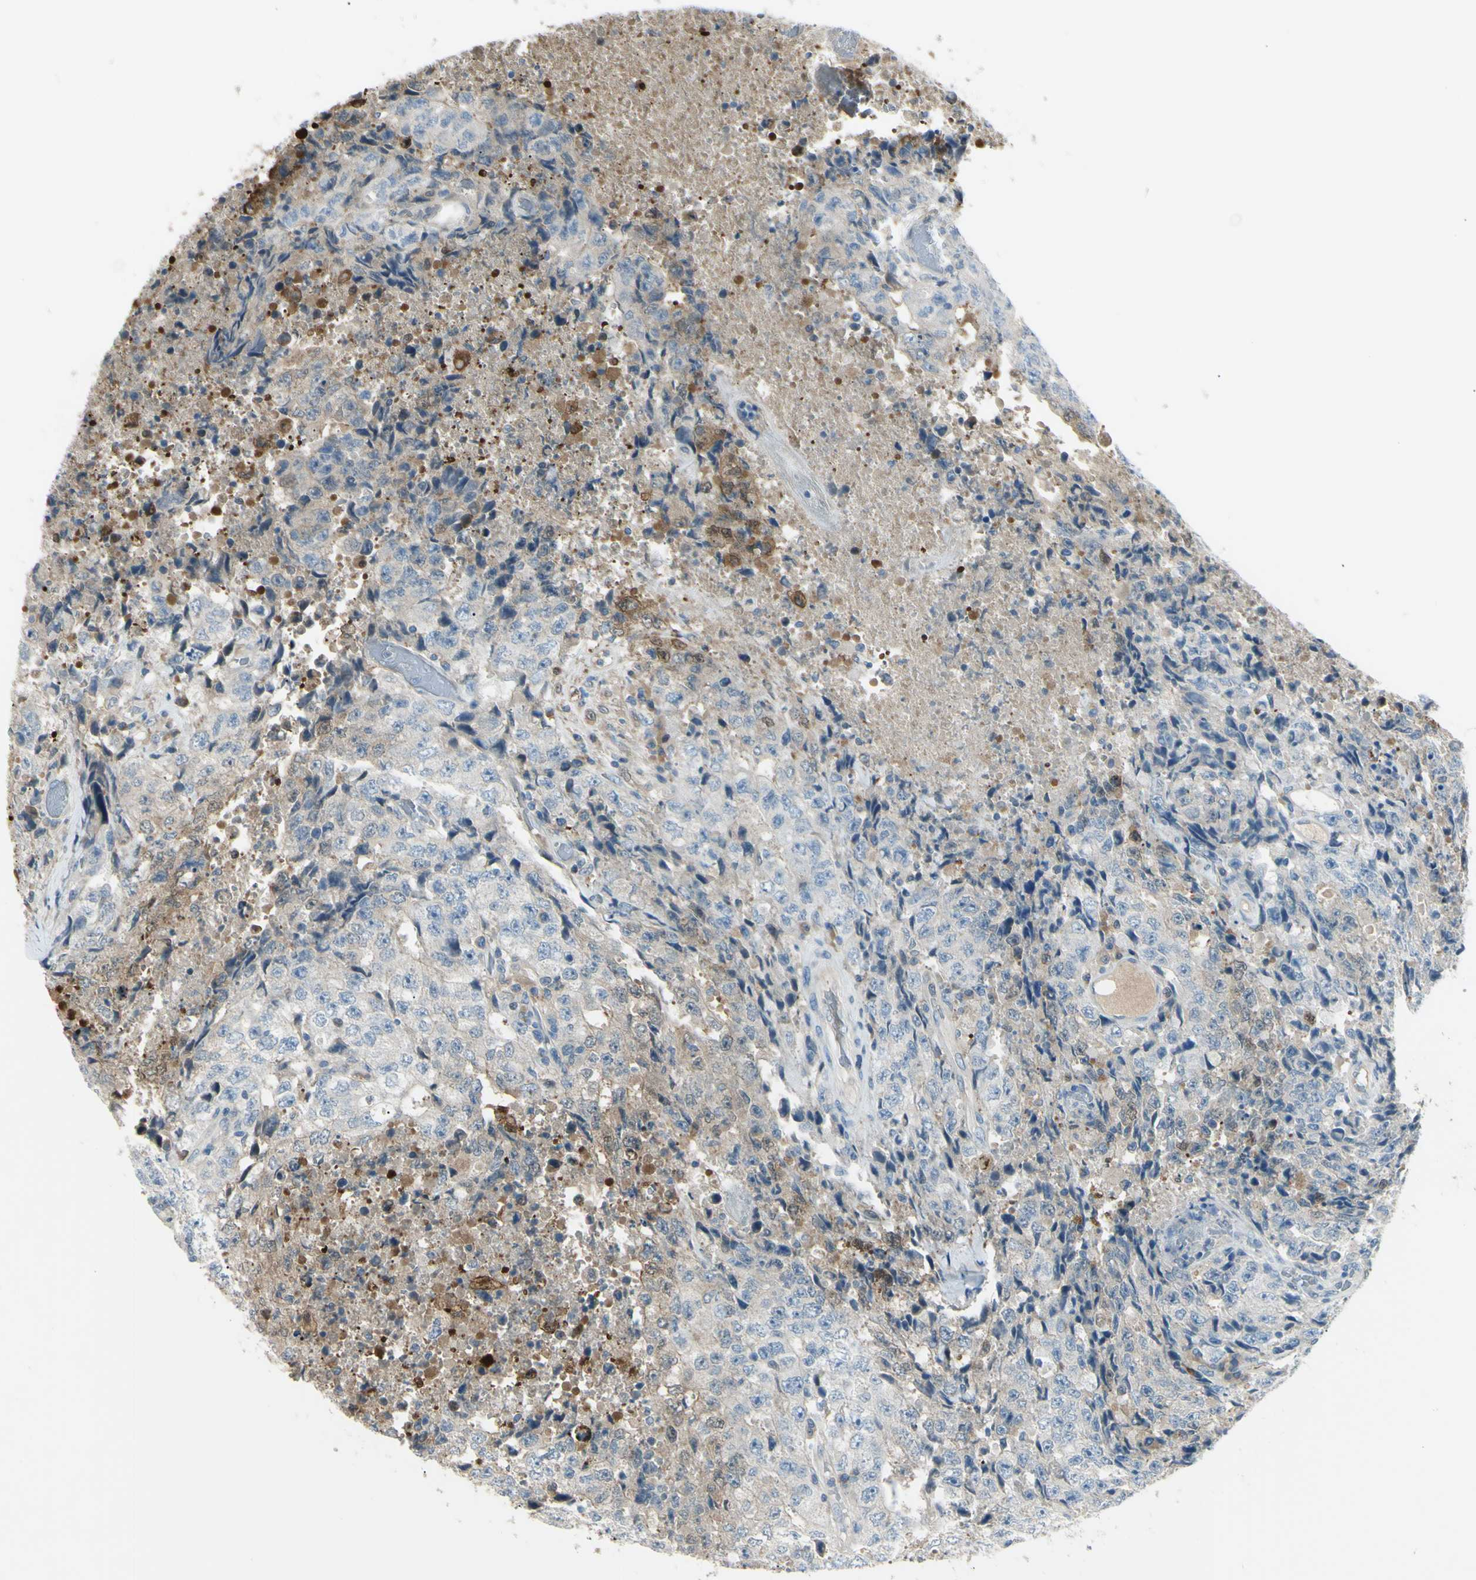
{"staining": {"intensity": "negative", "quantity": "none", "location": "none"}, "tissue": "testis cancer", "cell_type": "Tumor cells", "image_type": "cancer", "snomed": [{"axis": "morphology", "description": "Necrosis, NOS"}, {"axis": "morphology", "description": "Carcinoma, Embryonal, NOS"}, {"axis": "topography", "description": "Testis"}], "caption": "The immunohistochemistry (IHC) histopathology image has no significant staining in tumor cells of testis cancer (embryonal carcinoma) tissue. (DAB (3,3'-diaminobenzidine) immunohistochemistry (IHC) visualized using brightfield microscopy, high magnification).", "gene": "C1orf159", "patient": {"sex": "male", "age": 19}}